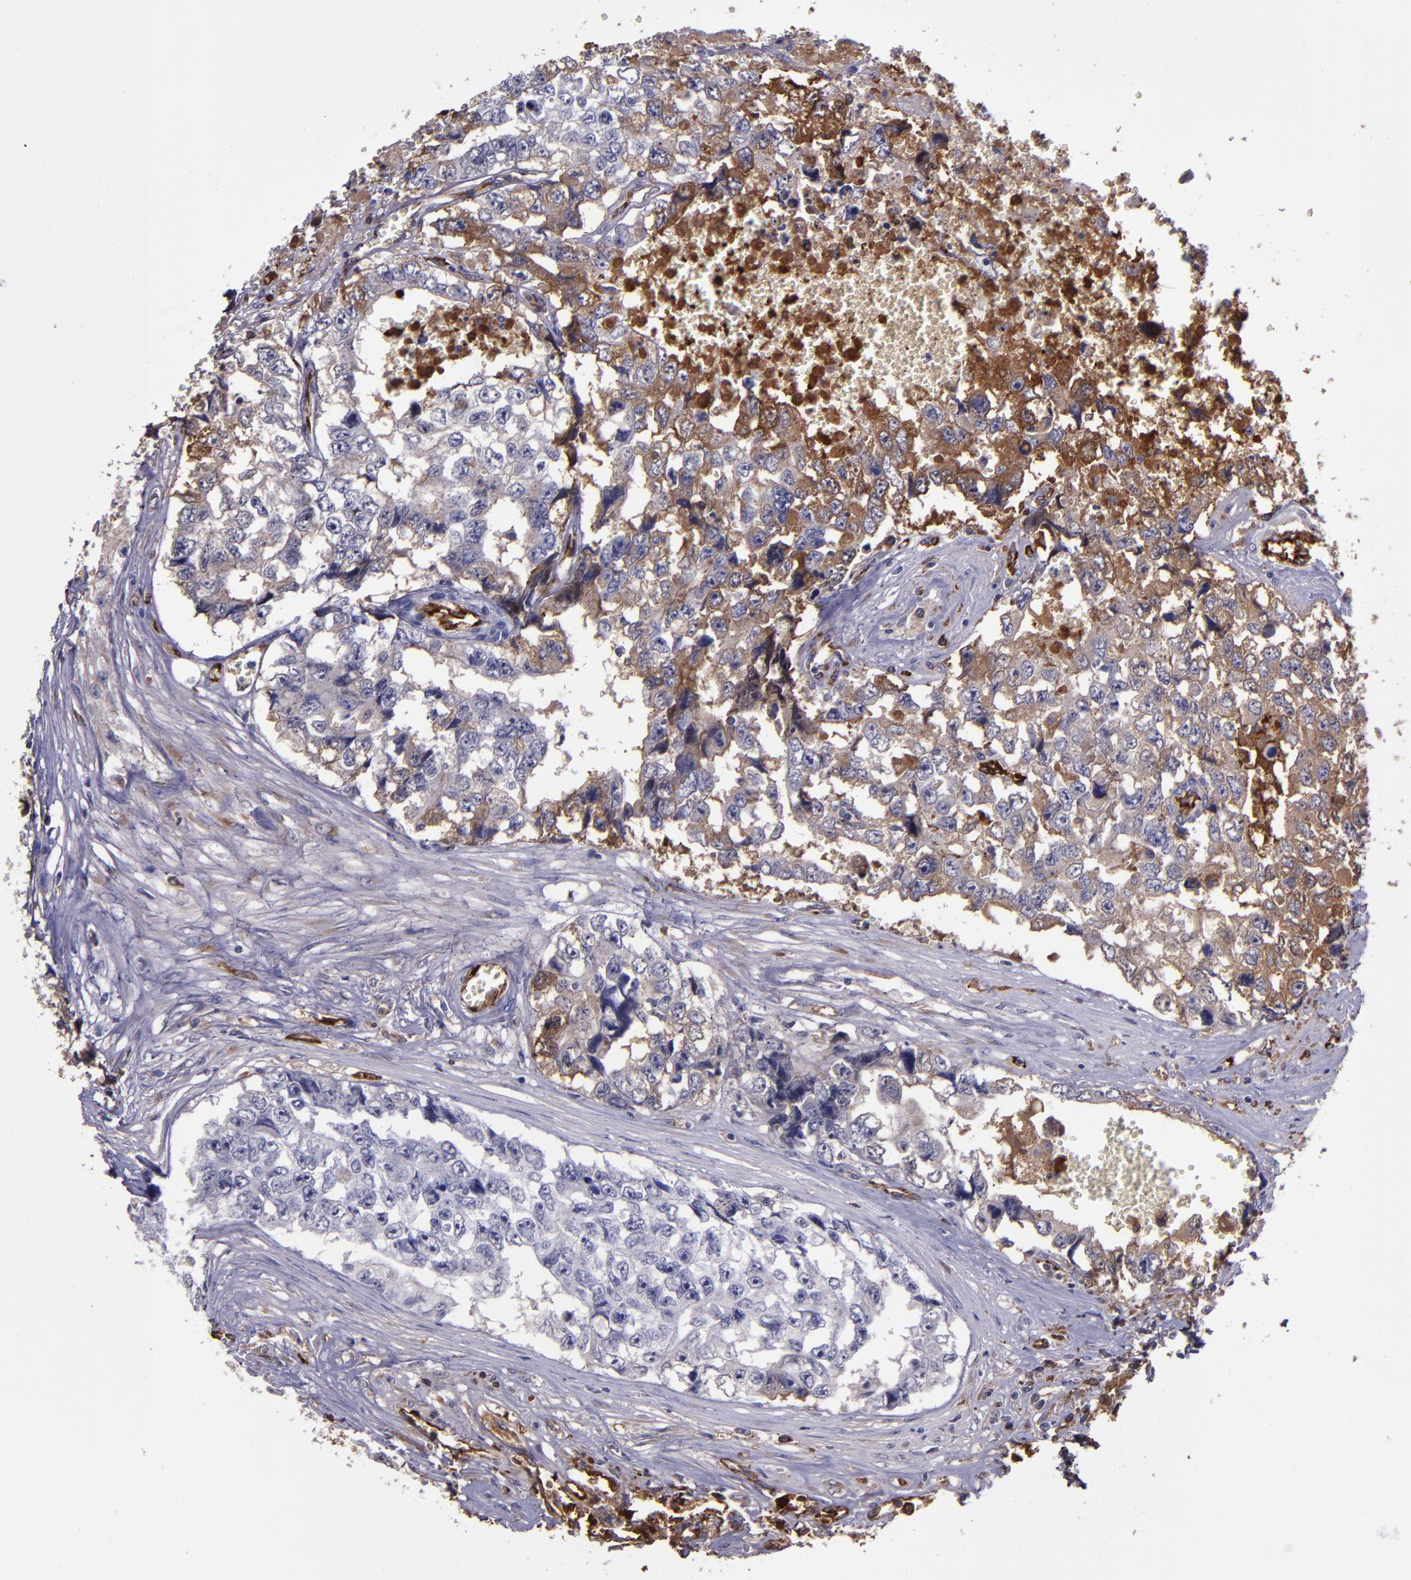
{"staining": {"intensity": "moderate", "quantity": "25%-75%", "location": "cytoplasmic/membranous"}, "tissue": "testis cancer", "cell_type": "Tumor cells", "image_type": "cancer", "snomed": [{"axis": "morphology", "description": "Carcinoma, Embryonal, NOS"}, {"axis": "topography", "description": "Testis"}], "caption": "Moderate cytoplasmic/membranous staining is identified in about 25%-75% of tumor cells in embryonal carcinoma (testis).", "gene": "A2M", "patient": {"sex": "male", "age": 31}}